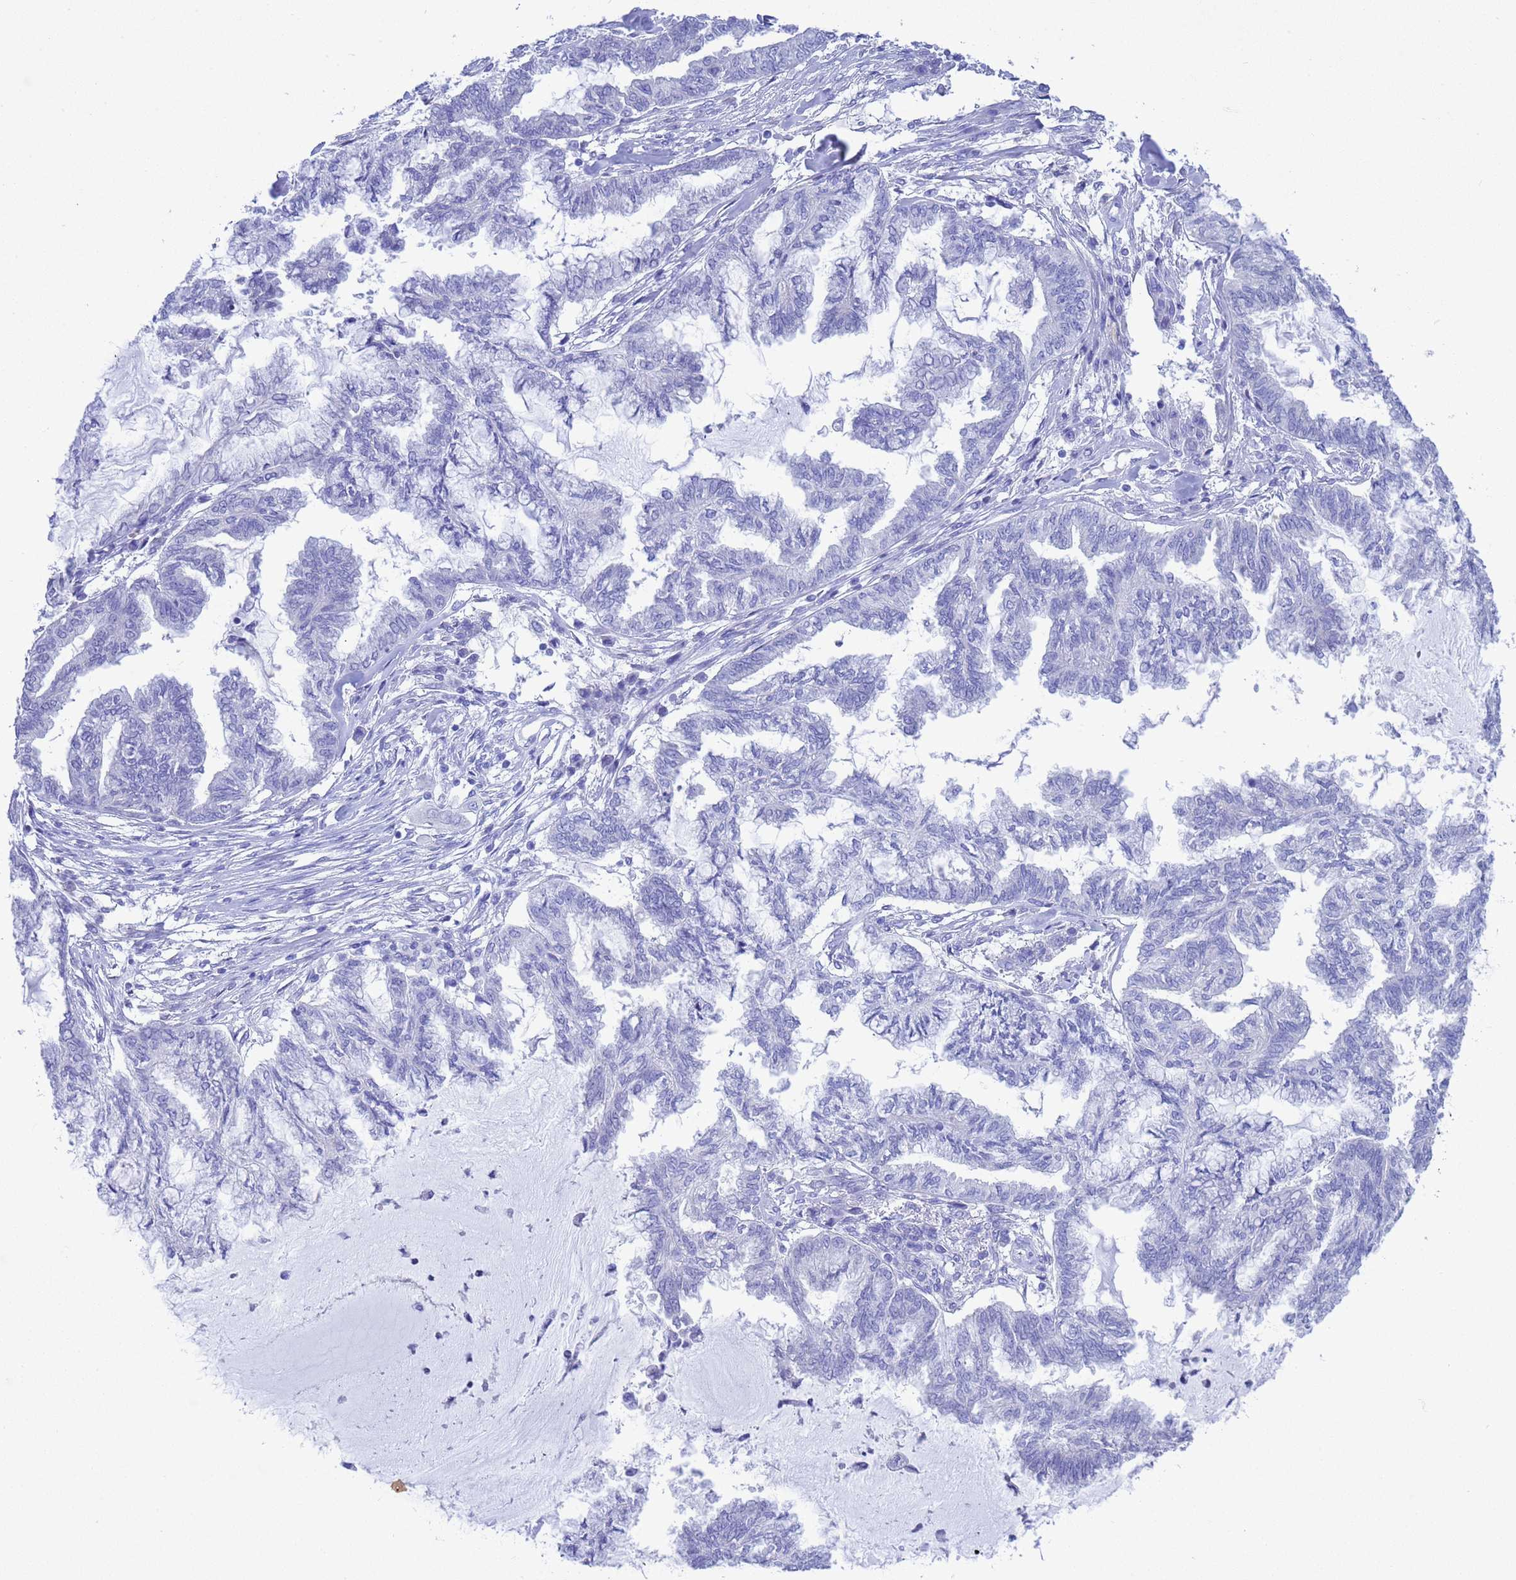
{"staining": {"intensity": "negative", "quantity": "none", "location": "none"}, "tissue": "endometrial cancer", "cell_type": "Tumor cells", "image_type": "cancer", "snomed": [{"axis": "morphology", "description": "Adenocarcinoma, NOS"}, {"axis": "topography", "description": "Endometrium"}], "caption": "The histopathology image exhibits no staining of tumor cells in endometrial cancer (adenocarcinoma).", "gene": "GSTM1", "patient": {"sex": "female", "age": 86}}